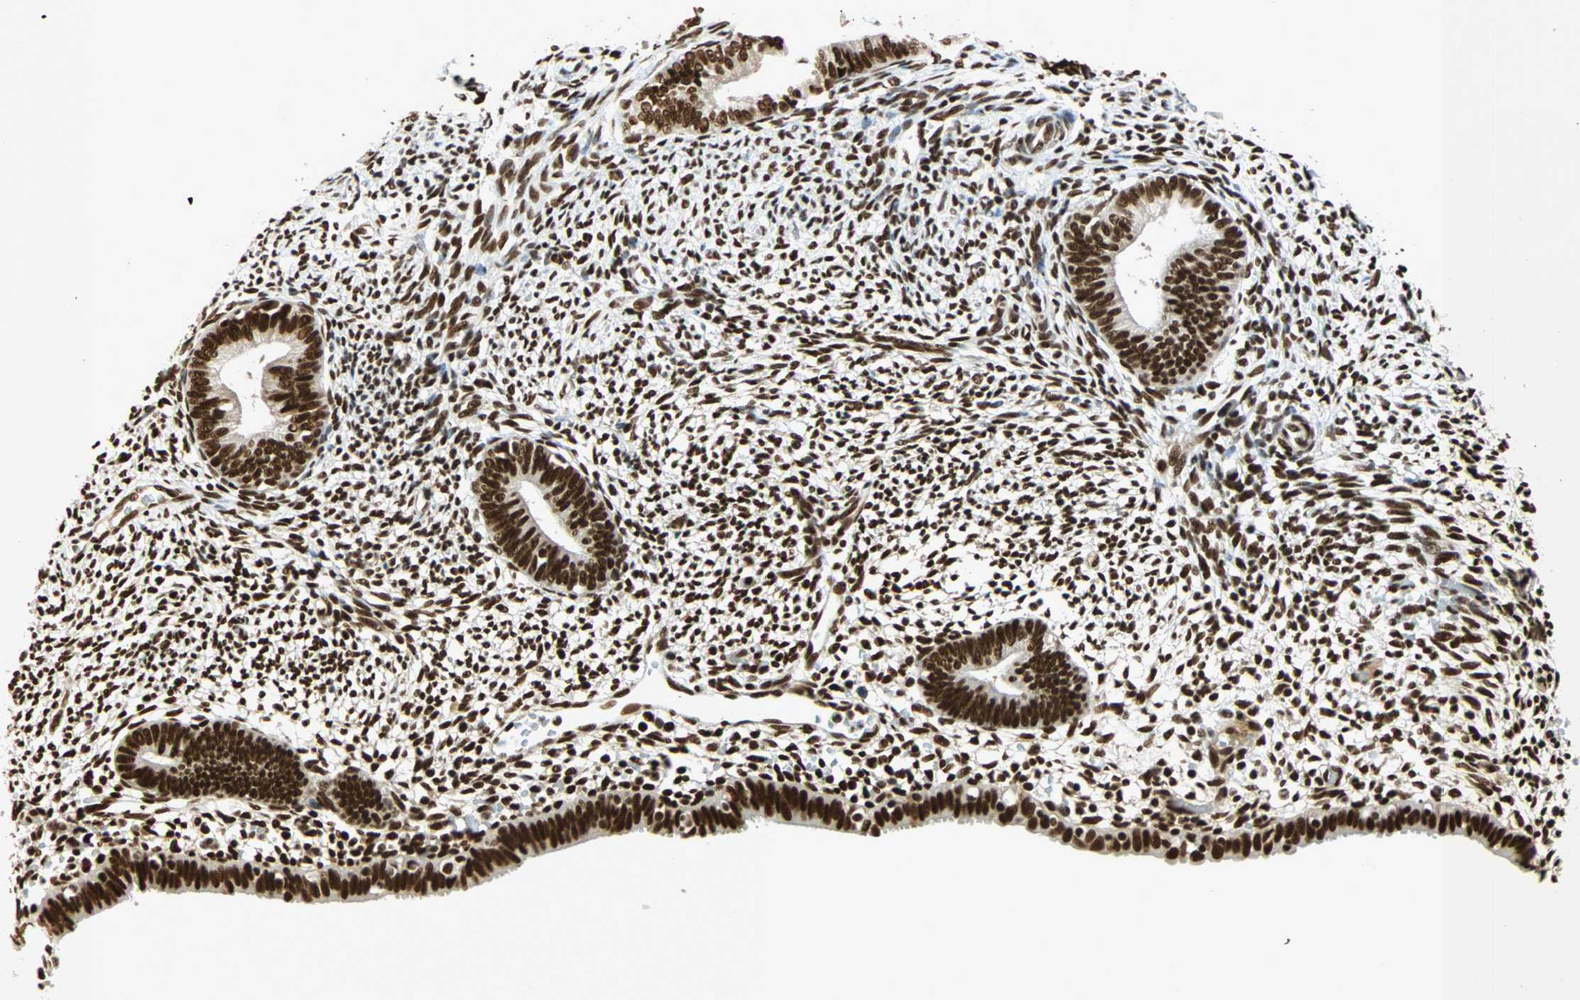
{"staining": {"intensity": "strong", "quantity": ">75%", "location": "nuclear"}, "tissue": "endometrium", "cell_type": "Cells in endometrial stroma", "image_type": "normal", "snomed": [{"axis": "morphology", "description": "Normal tissue, NOS"}, {"axis": "morphology", "description": "Atrophy, NOS"}, {"axis": "topography", "description": "Uterus"}, {"axis": "topography", "description": "Endometrium"}], "caption": "This micrograph reveals unremarkable endometrium stained with IHC to label a protein in brown. The nuclear of cells in endometrial stroma show strong positivity for the protein. Nuclei are counter-stained blue.", "gene": "CDK12", "patient": {"sex": "female", "age": 68}}